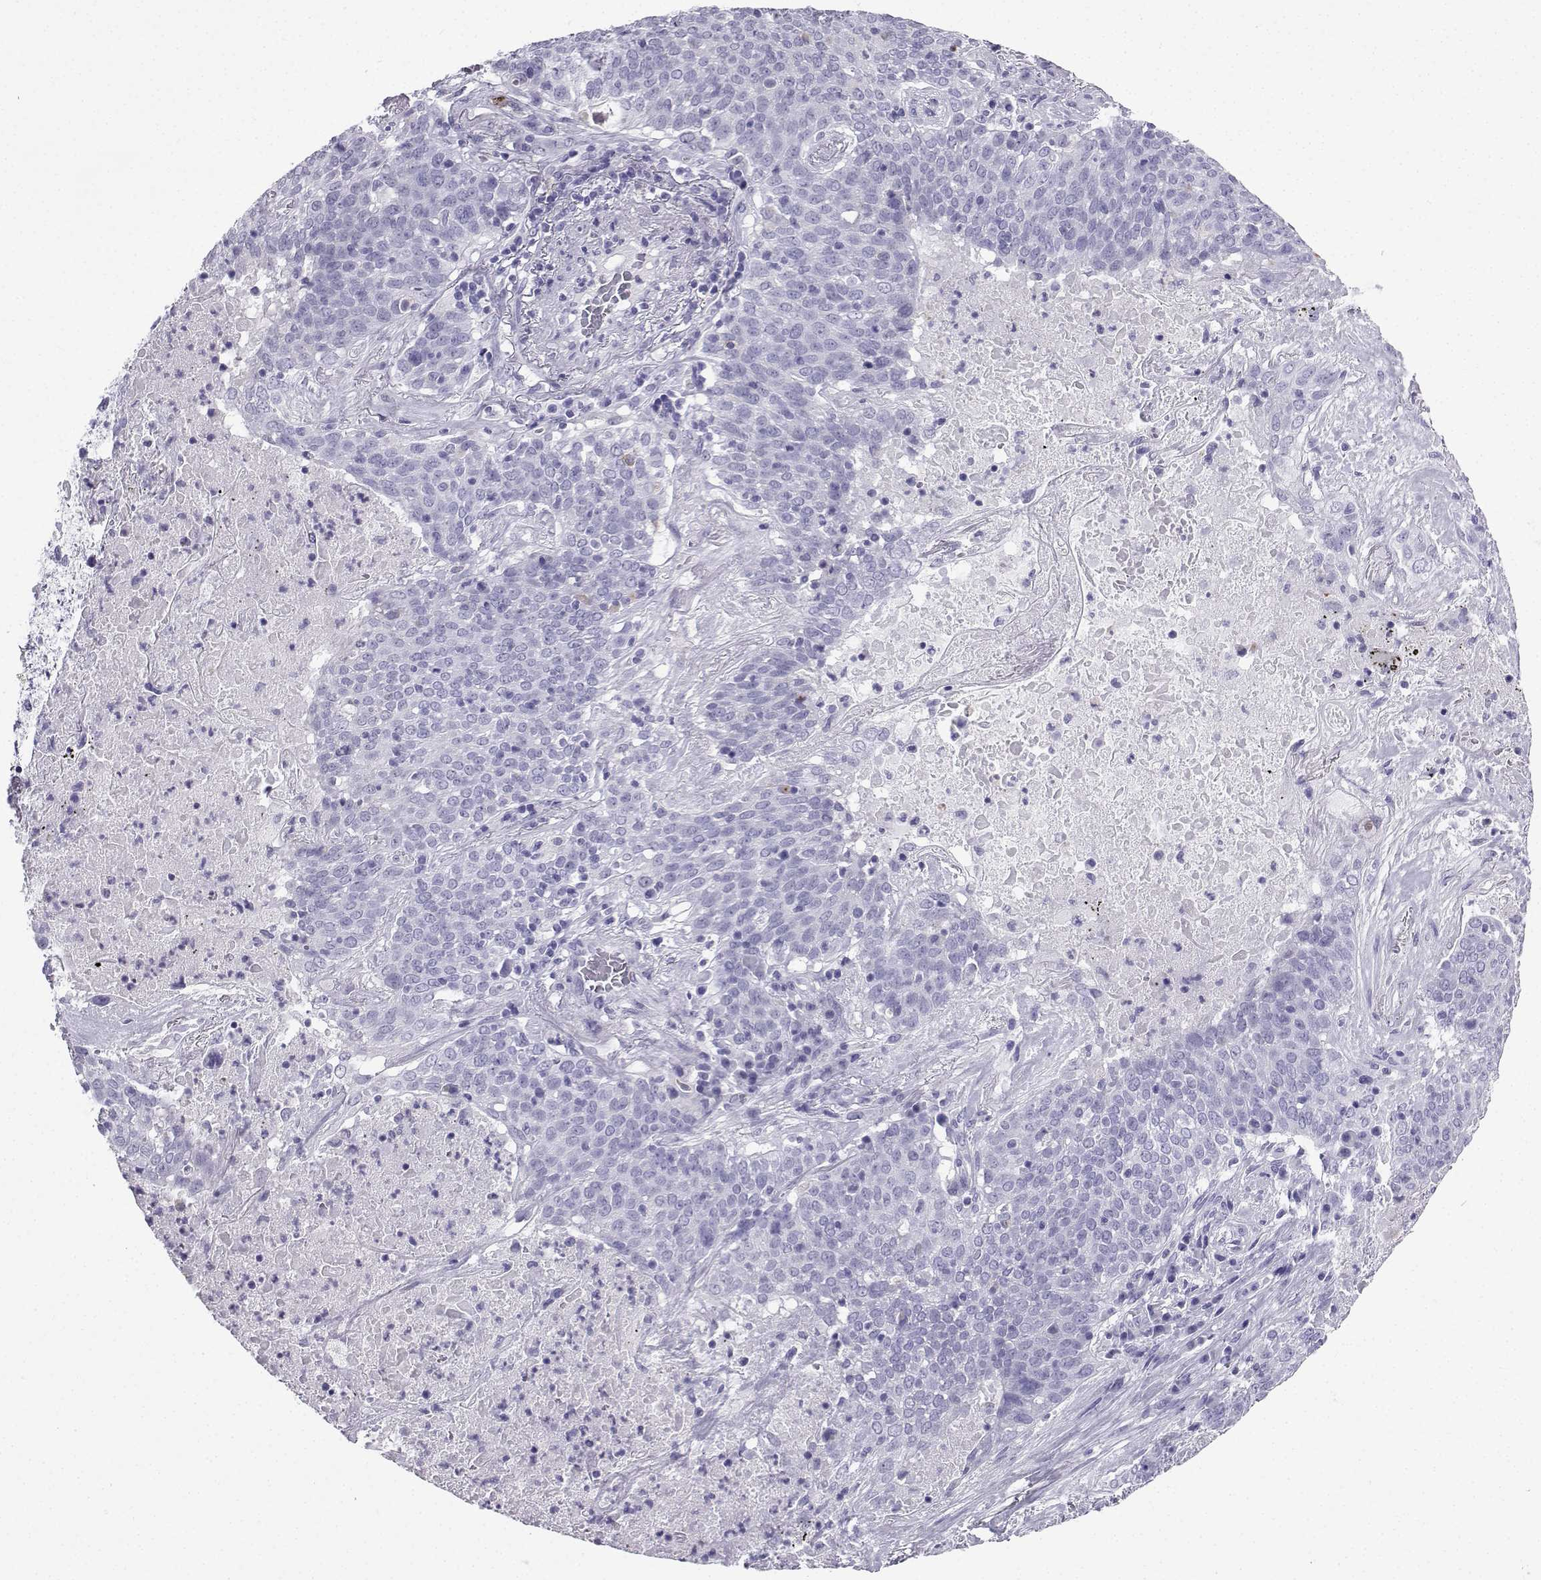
{"staining": {"intensity": "negative", "quantity": "none", "location": "none"}, "tissue": "lung cancer", "cell_type": "Tumor cells", "image_type": "cancer", "snomed": [{"axis": "morphology", "description": "Squamous cell carcinoma, NOS"}, {"axis": "topography", "description": "Lung"}], "caption": "There is no significant staining in tumor cells of lung squamous cell carcinoma.", "gene": "SLC18A2", "patient": {"sex": "male", "age": 82}}